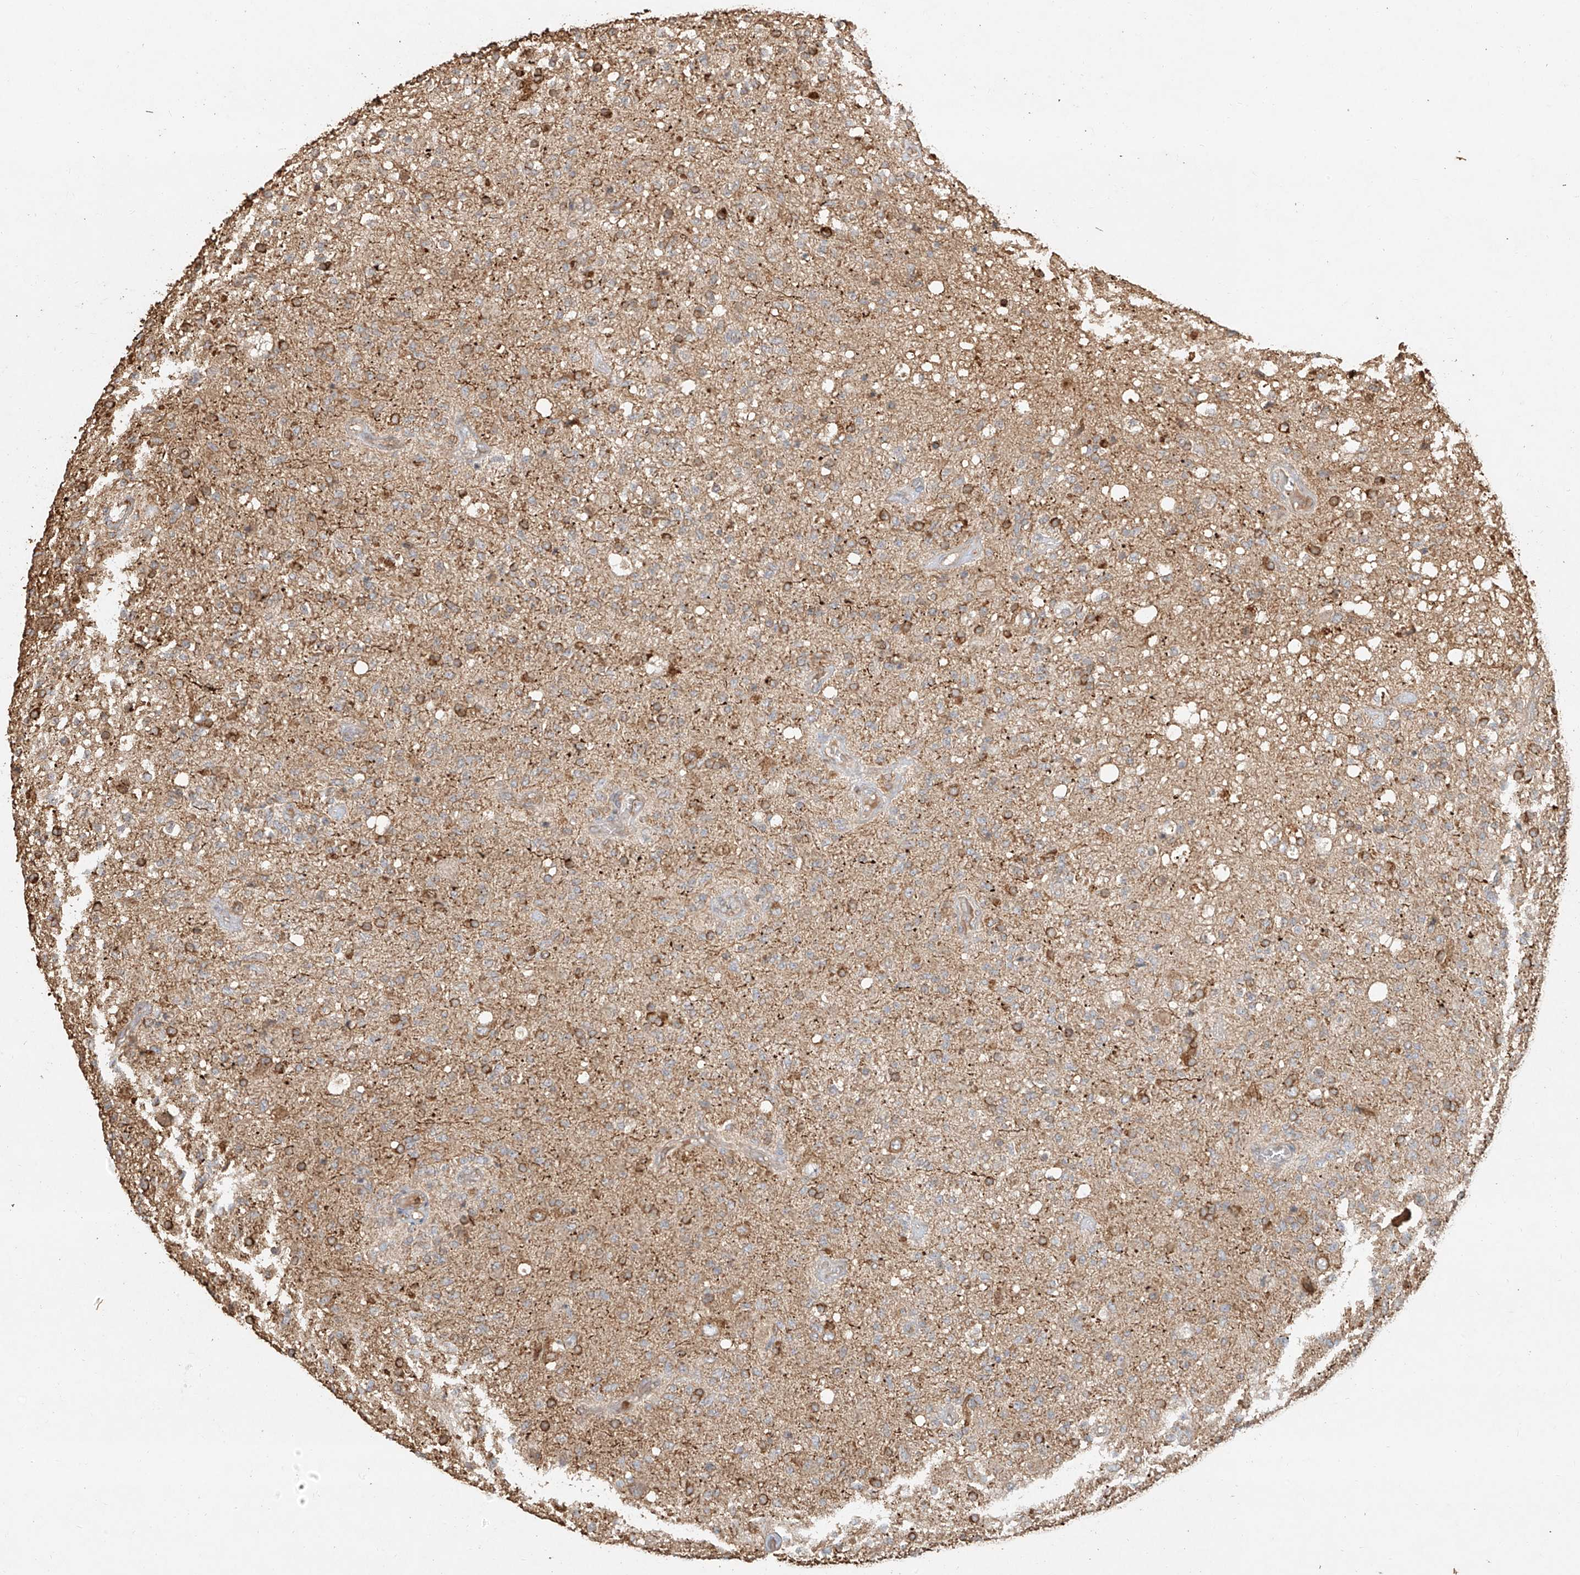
{"staining": {"intensity": "weak", "quantity": "<25%", "location": "cytoplasmic/membranous"}, "tissue": "glioma", "cell_type": "Tumor cells", "image_type": "cancer", "snomed": [{"axis": "morphology", "description": "Normal tissue, NOS"}, {"axis": "morphology", "description": "Glioma, malignant, High grade"}, {"axis": "topography", "description": "Cerebral cortex"}], "caption": "DAB immunohistochemical staining of glioma reveals no significant positivity in tumor cells. (Brightfield microscopy of DAB immunohistochemistry at high magnification).", "gene": "EFNB1", "patient": {"sex": "male", "age": 77}}